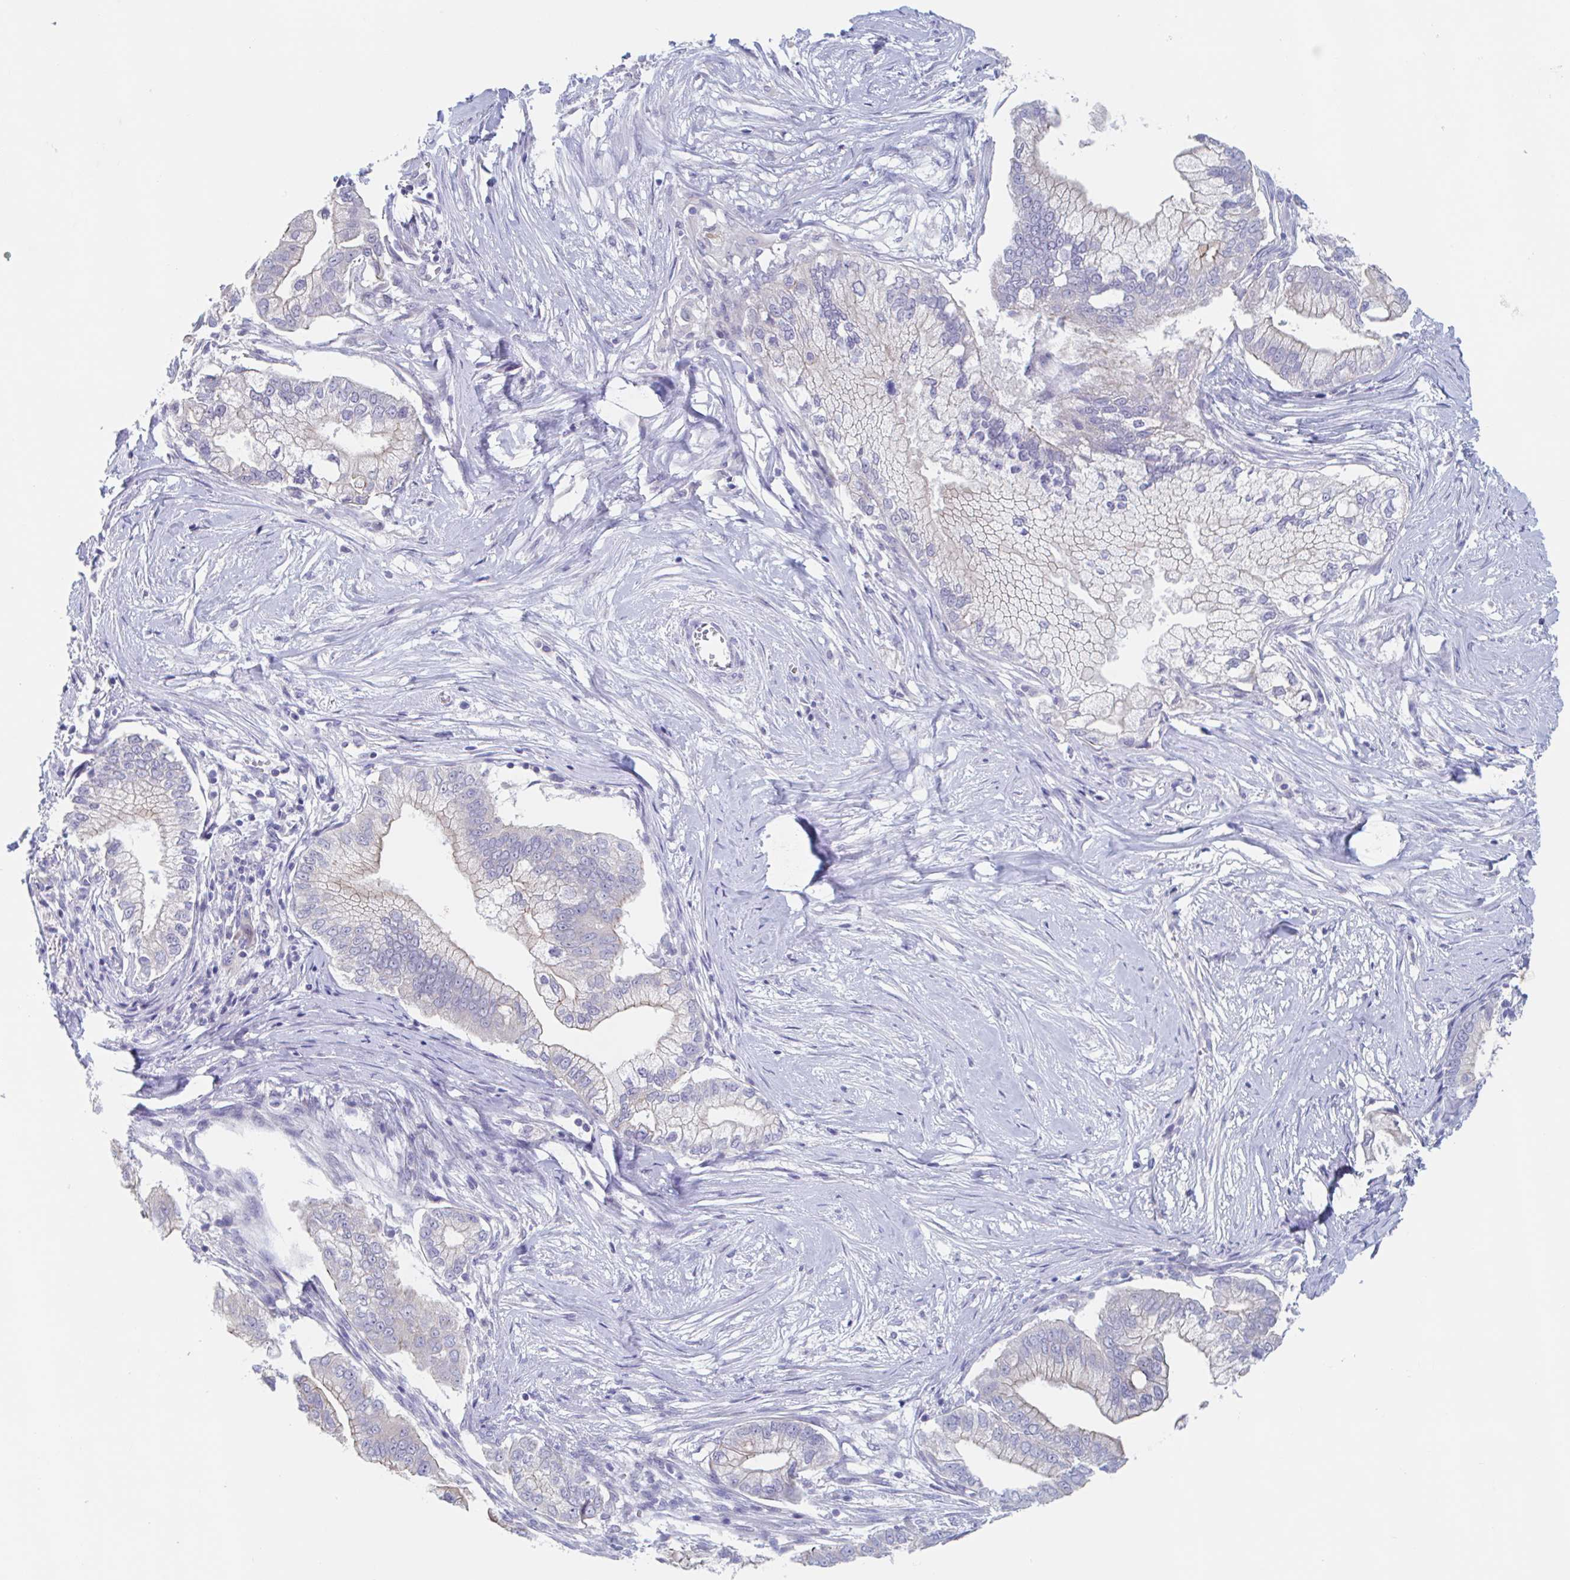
{"staining": {"intensity": "weak", "quantity": "<25%", "location": "cytoplasmic/membranous"}, "tissue": "pancreatic cancer", "cell_type": "Tumor cells", "image_type": "cancer", "snomed": [{"axis": "morphology", "description": "Adenocarcinoma, NOS"}, {"axis": "topography", "description": "Pancreas"}], "caption": "Micrograph shows no significant protein positivity in tumor cells of adenocarcinoma (pancreatic). (Brightfield microscopy of DAB IHC at high magnification).", "gene": "UNKL", "patient": {"sex": "male", "age": 70}}